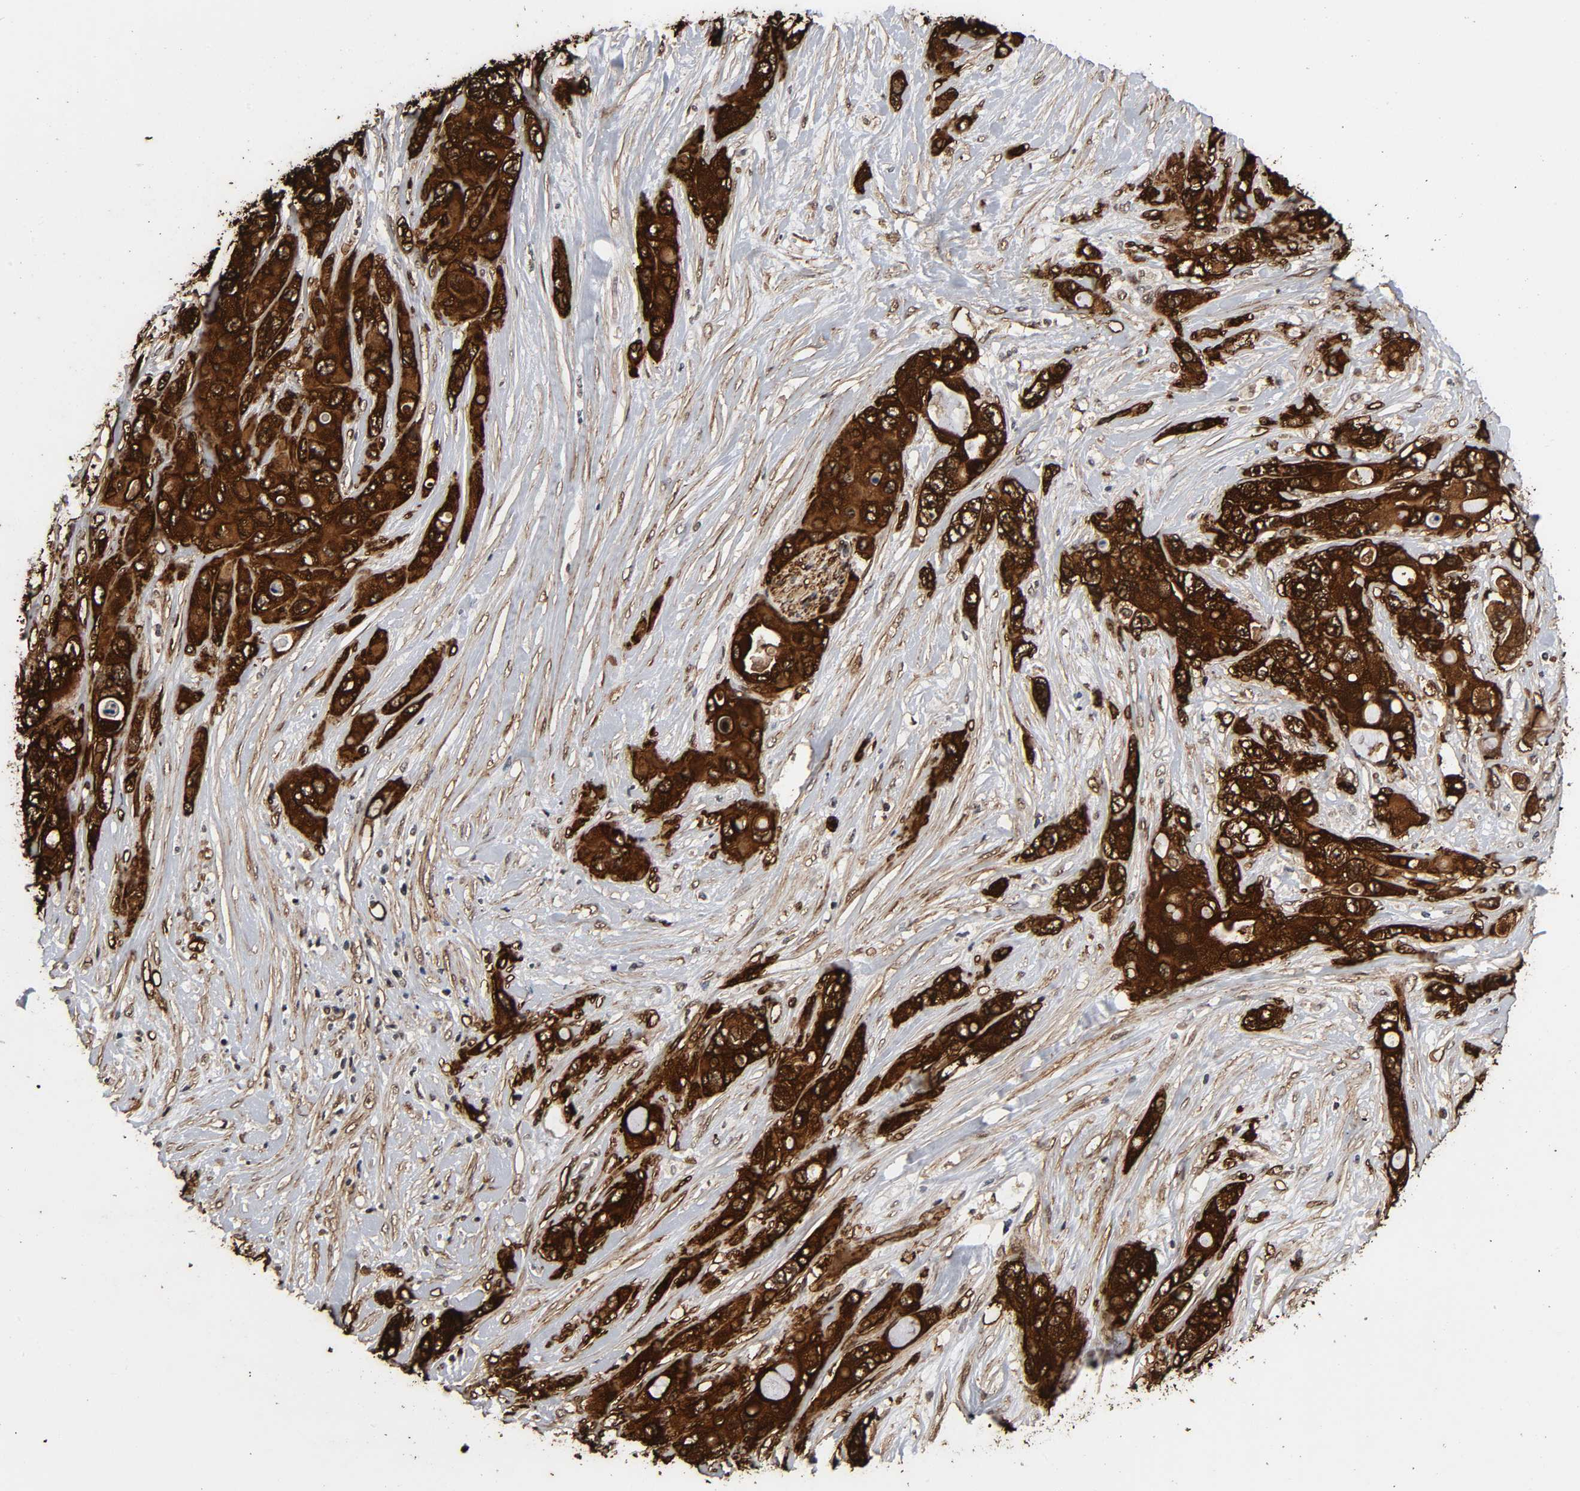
{"staining": {"intensity": "strong", "quantity": ">75%", "location": "cytoplasmic/membranous,nuclear"}, "tissue": "pancreatic cancer", "cell_type": "Tumor cells", "image_type": "cancer", "snomed": [{"axis": "morphology", "description": "Adenocarcinoma, NOS"}, {"axis": "topography", "description": "Pancreas"}], "caption": "Human pancreatic cancer stained with a protein marker displays strong staining in tumor cells.", "gene": "AHNAK2", "patient": {"sex": "female", "age": 59}}